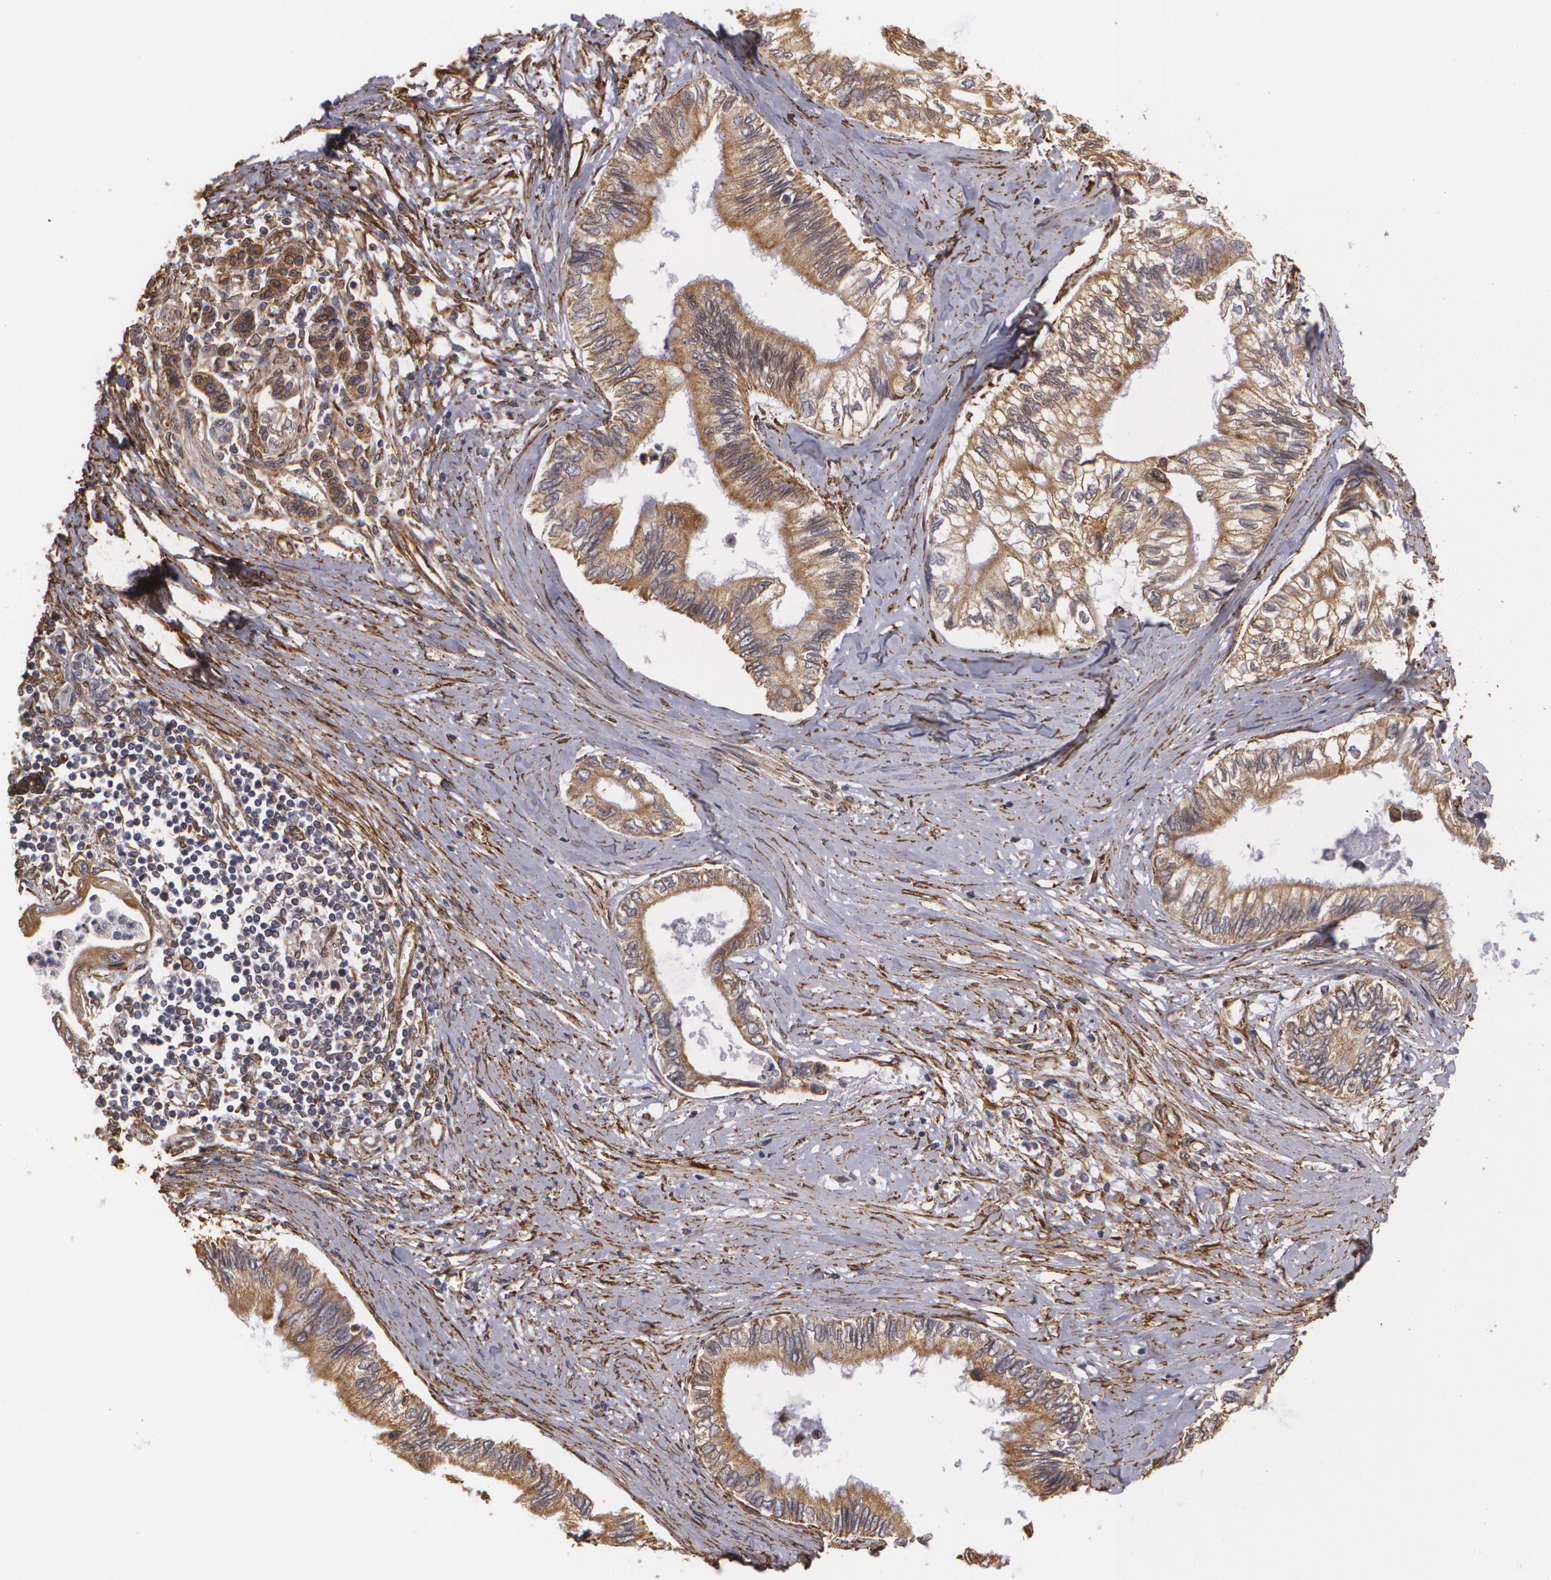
{"staining": {"intensity": "moderate", "quantity": ">75%", "location": "cytoplasmic/membranous"}, "tissue": "pancreatic cancer", "cell_type": "Tumor cells", "image_type": "cancer", "snomed": [{"axis": "morphology", "description": "Adenocarcinoma, NOS"}, {"axis": "topography", "description": "Pancreas"}], "caption": "Moderate cytoplasmic/membranous protein expression is identified in about >75% of tumor cells in pancreatic cancer.", "gene": "CYB5R3", "patient": {"sex": "female", "age": 66}}